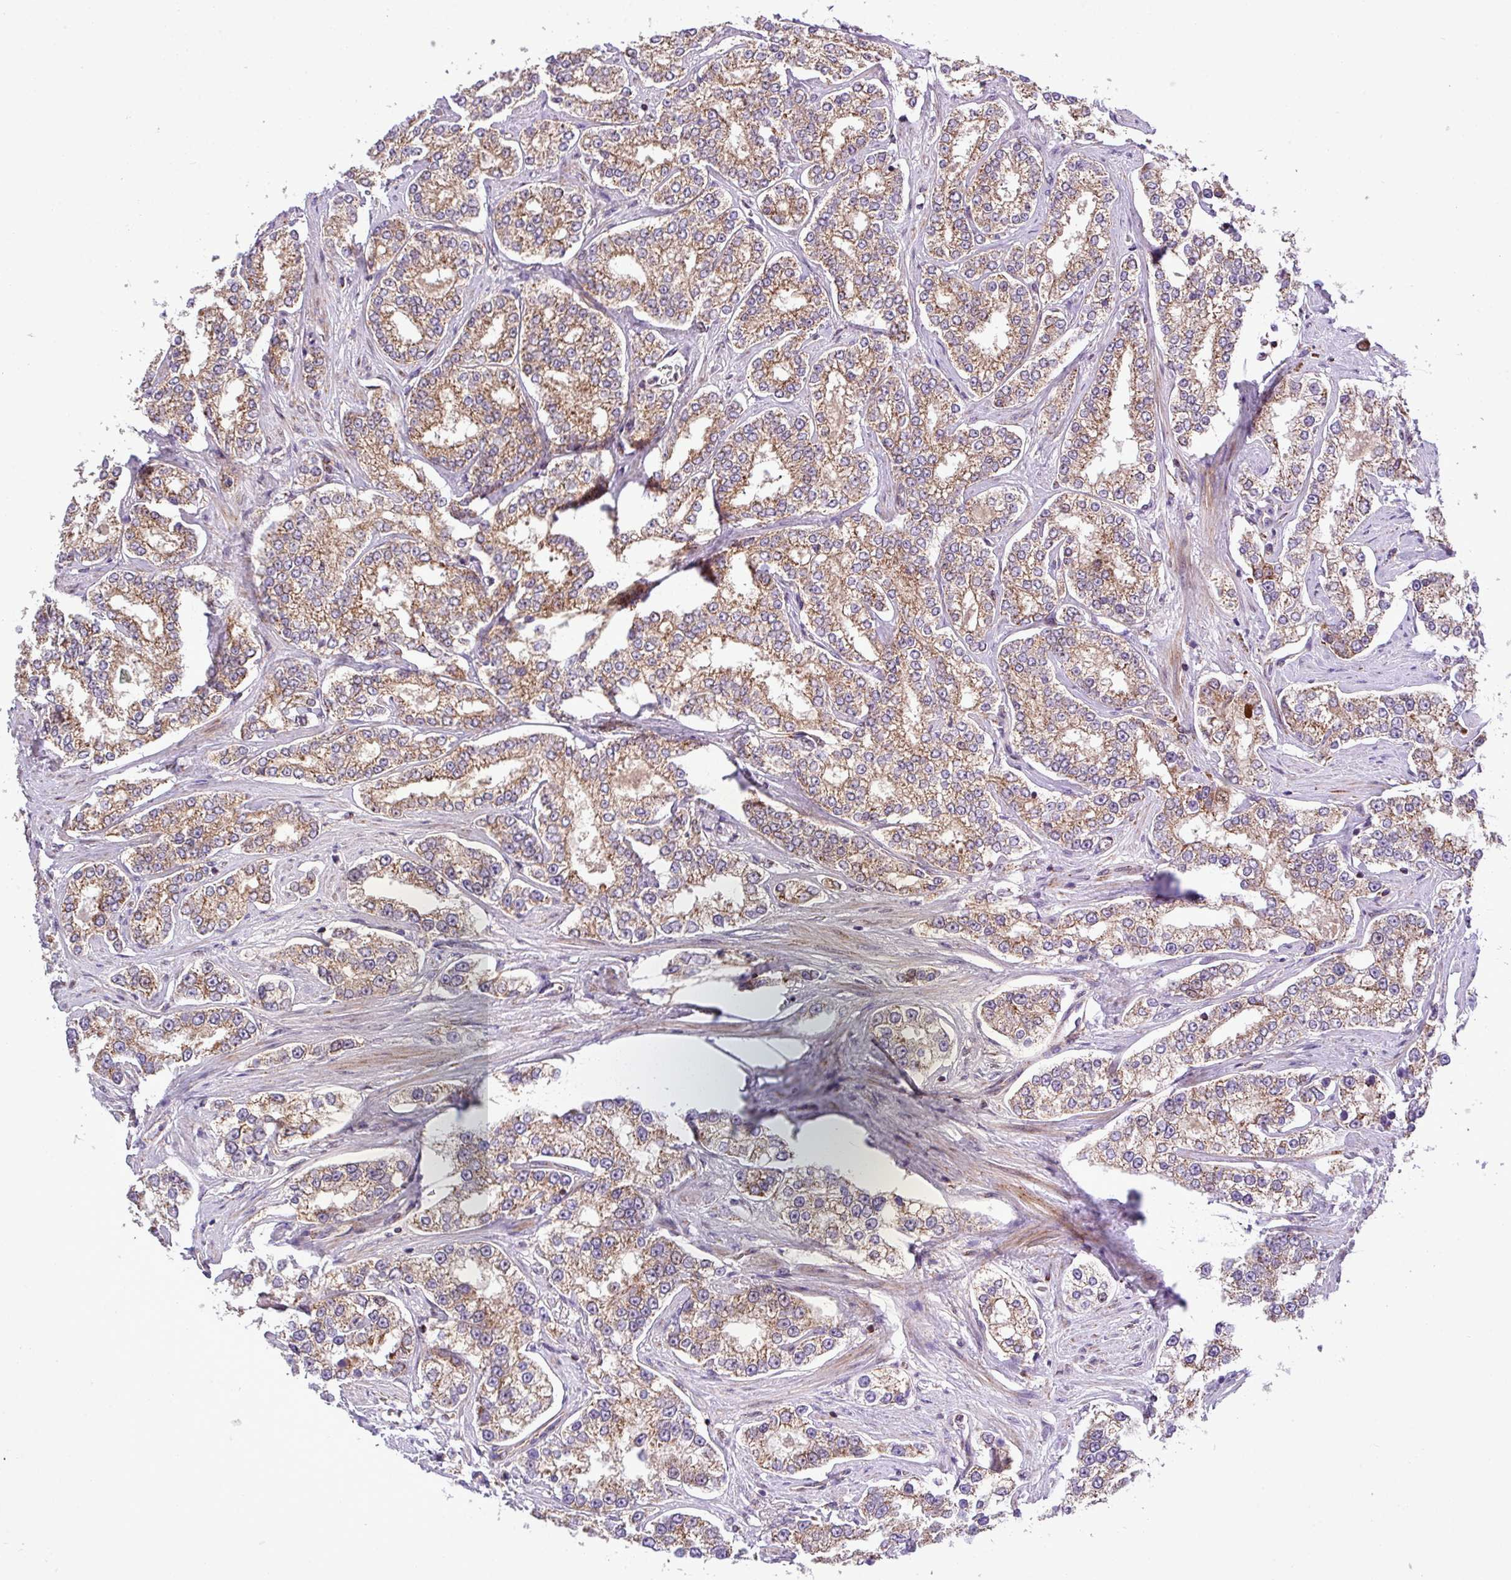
{"staining": {"intensity": "moderate", "quantity": ">75%", "location": "cytoplasmic/membranous"}, "tissue": "prostate cancer", "cell_type": "Tumor cells", "image_type": "cancer", "snomed": [{"axis": "morphology", "description": "Normal tissue, NOS"}, {"axis": "morphology", "description": "Adenocarcinoma, High grade"}, {"axis": "topography", "description": "Prostate"}], "caption": "A medium amount of moderate cytoplasmic/membranous staining is present in about >75% of tumor cells in high-grade adenocarcinoma (prostate) tissue.", "gene": "B3GNT9", "patient": {"sex": "male", "age": 83}}